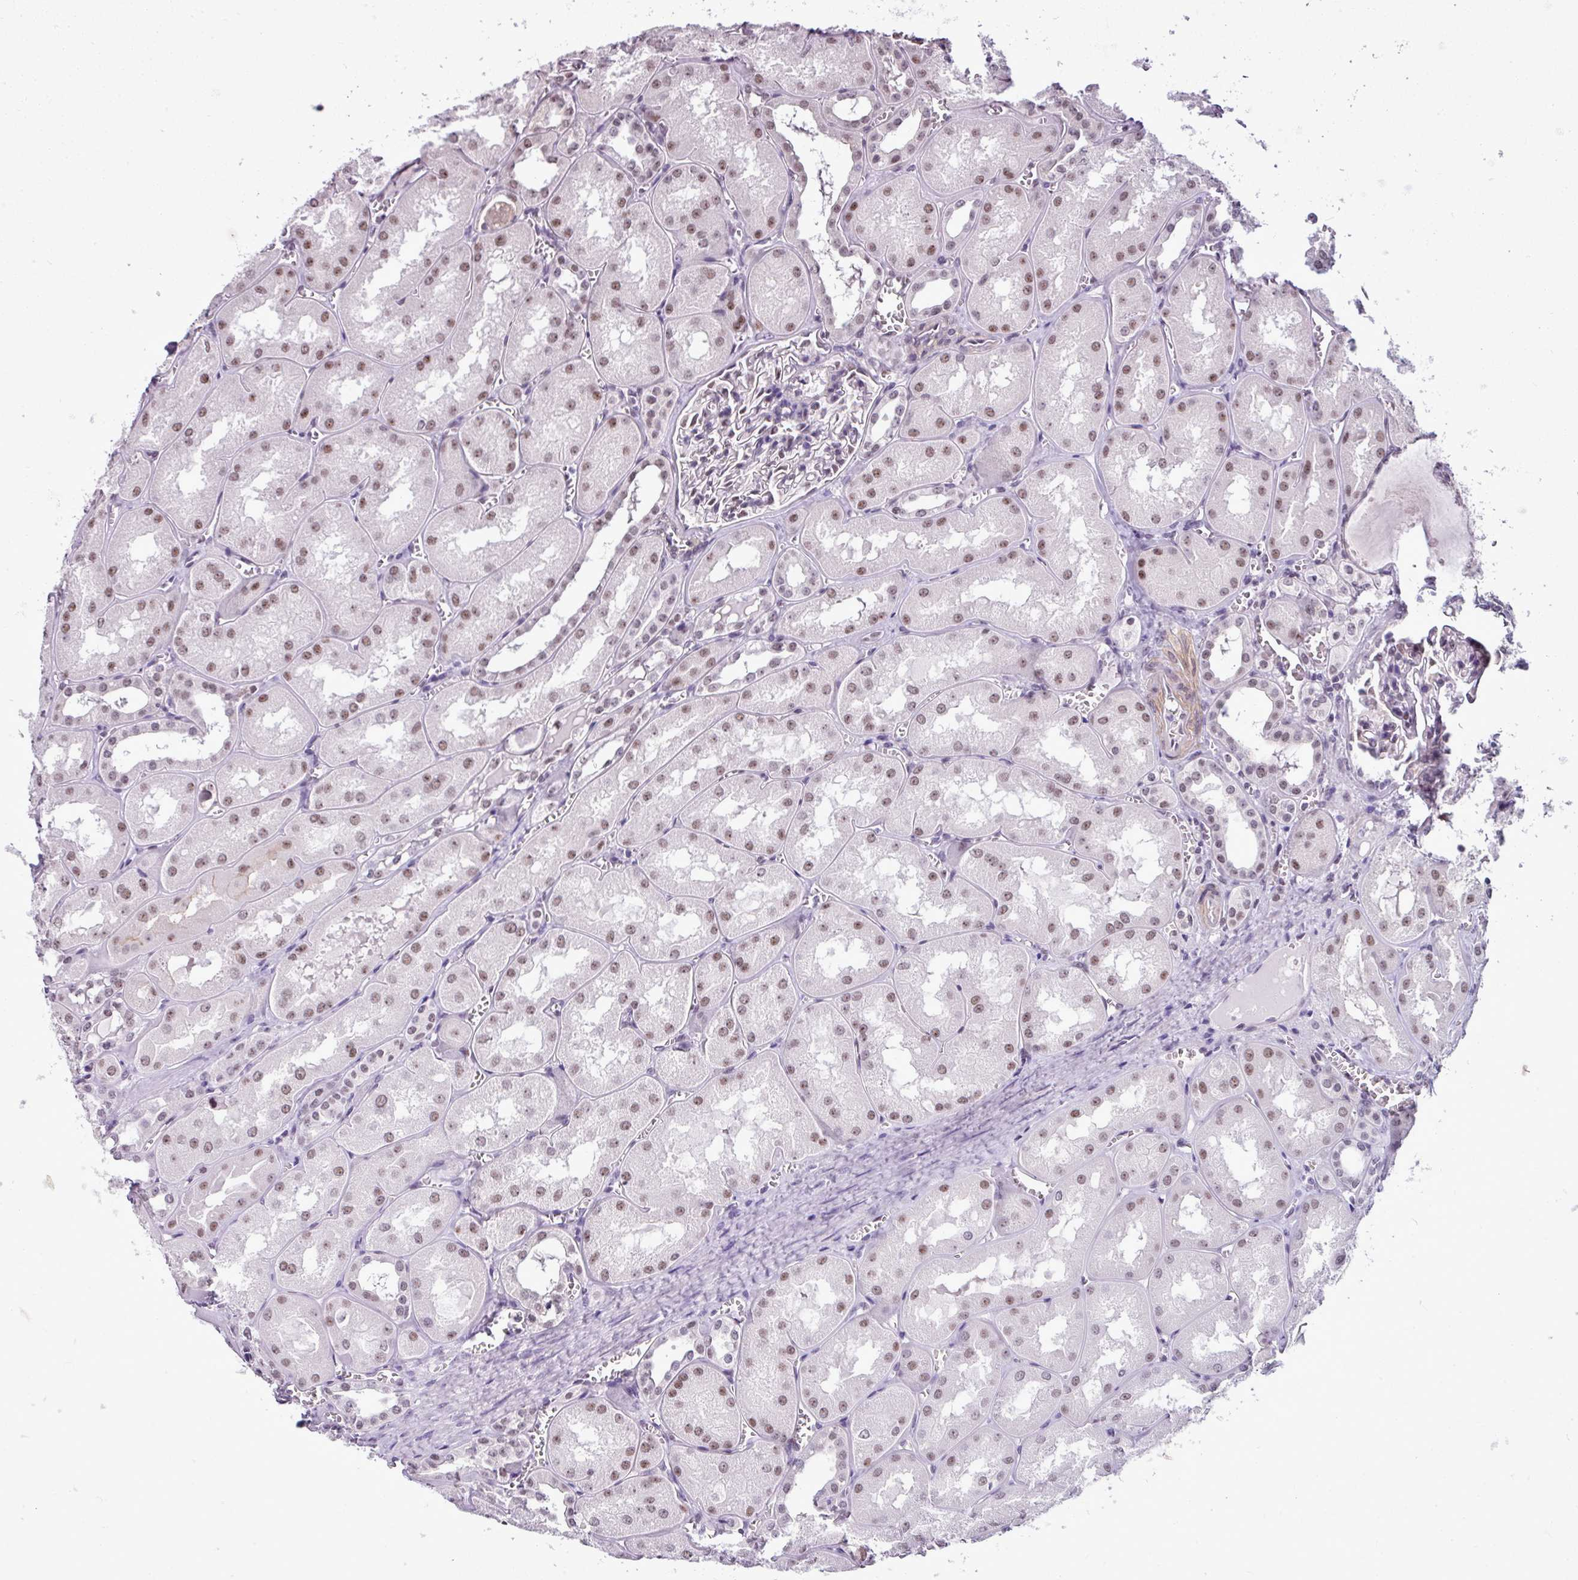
{"staining": {"intensity": "weak", "quantity": "25%-75%", "location": "nuclear"}, "tissue": "kidney", "cell_type": "Cells in glomeruli", "image_type": "normal", "snomed": [{"axis": "morphology", "description": "Normal tissue, NOS"}, {"axis": "topography", "description": "Kidney"}], "caption": "The photomicrograph shows immunohistochemical staining of normal kidney. There is weak nuclear staining is appreciated in approximately 25%-75% of cells in glomeruli.", "gene": "UTP18", "patient": {"sex": "male", "age": 61}}